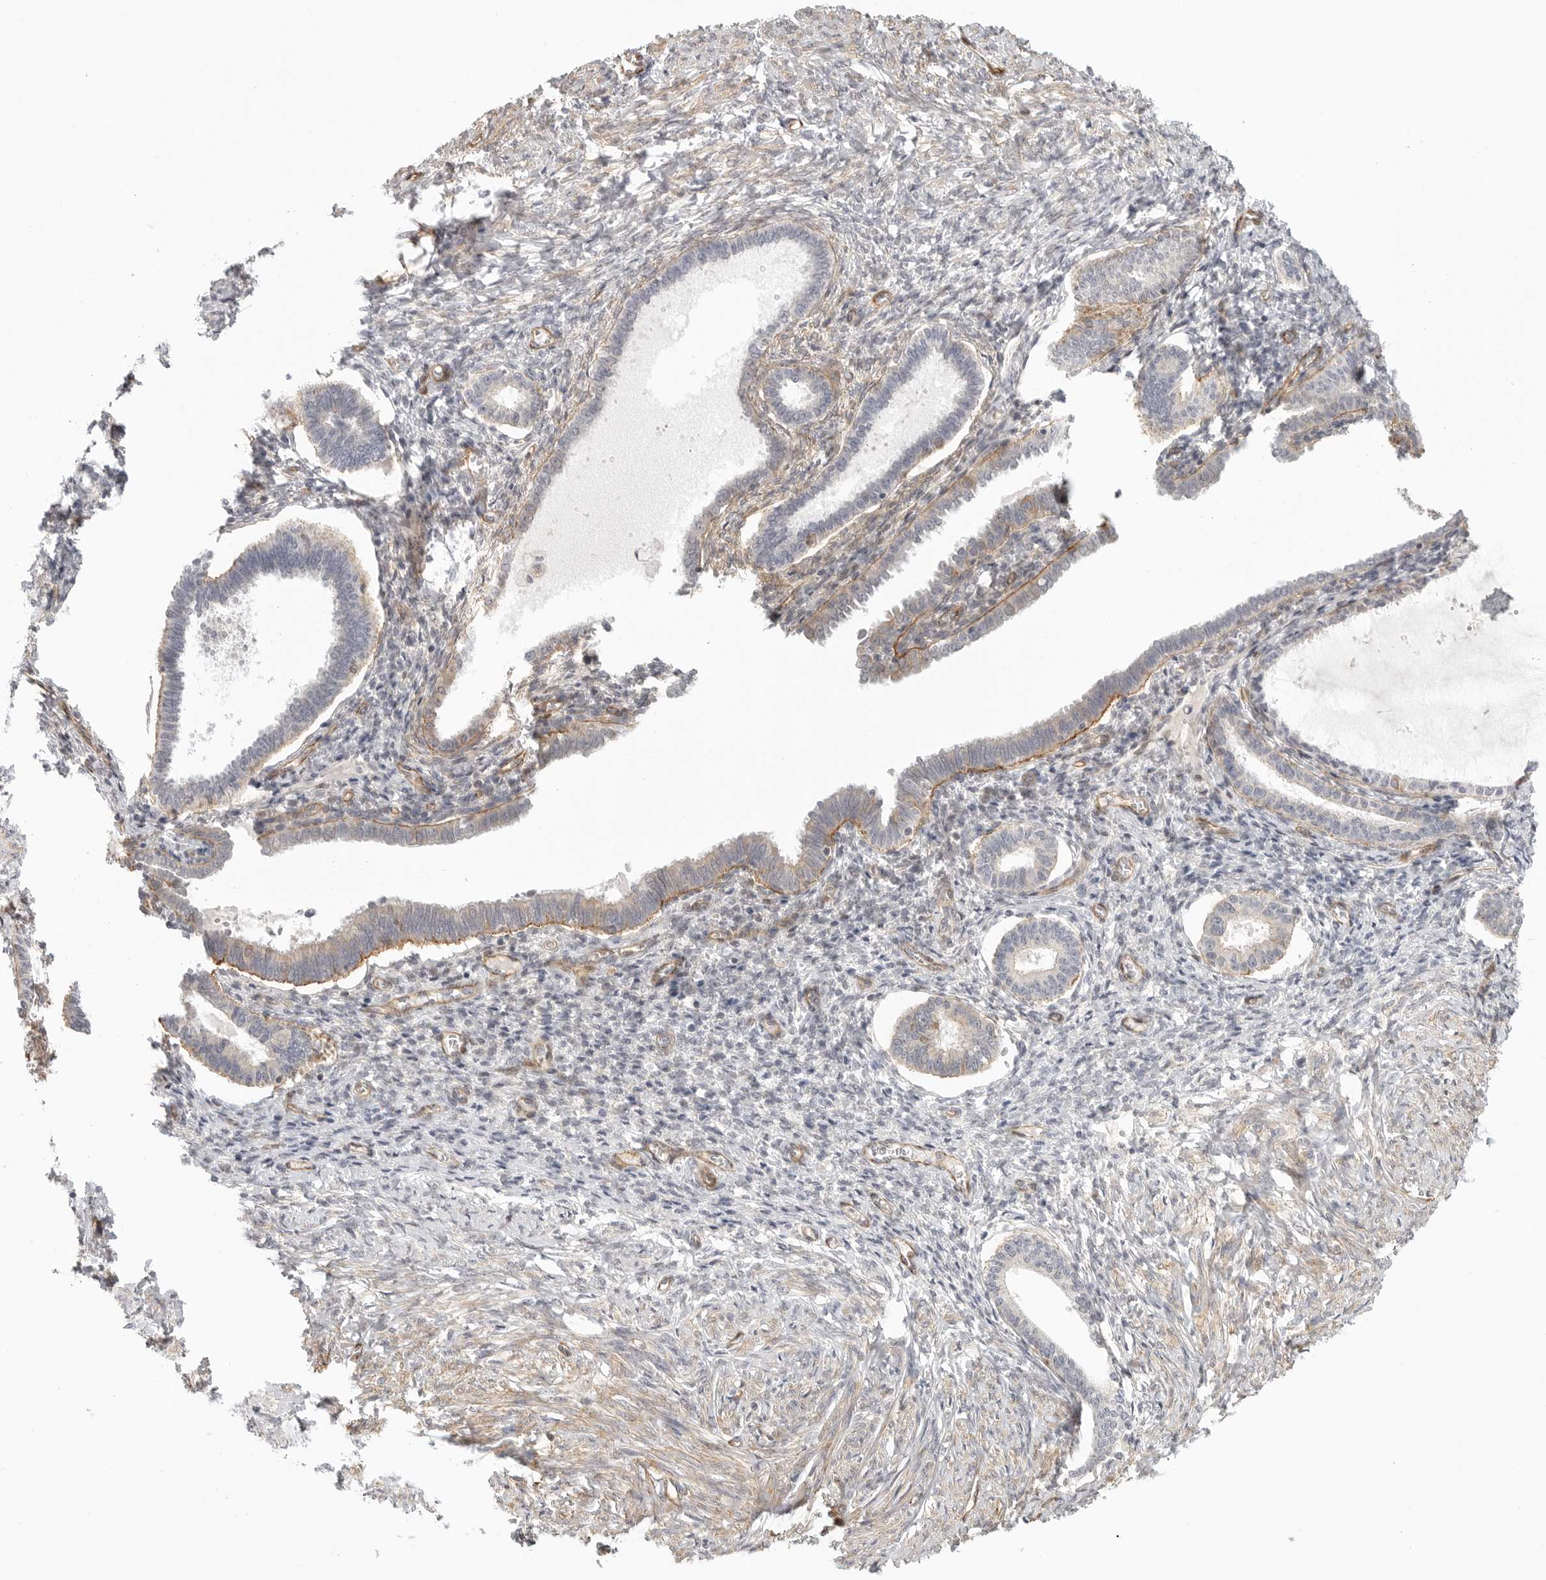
{"staining": {"intensity": "weak", "quantity": "<25%", "location": "cytoplasmic/membranous"}, "tissue": "endometrium", "cell_type": "Cells in endometrial stroma", "image_type": "normal", "snomed": [{"axis": "morphology", "description": "Normal tissue, NOS"}, {"axis": "topography", "description": "Endometrium"}], "caption": "A histopathology image of human endometrium is negative for staining in cells in endometrial stroma. (DAB immunohistochemistry visualized using brightfield microscopy, high magnification).", "gene": "ATOH7", "patient": {"sex": "female", "age": 77}}